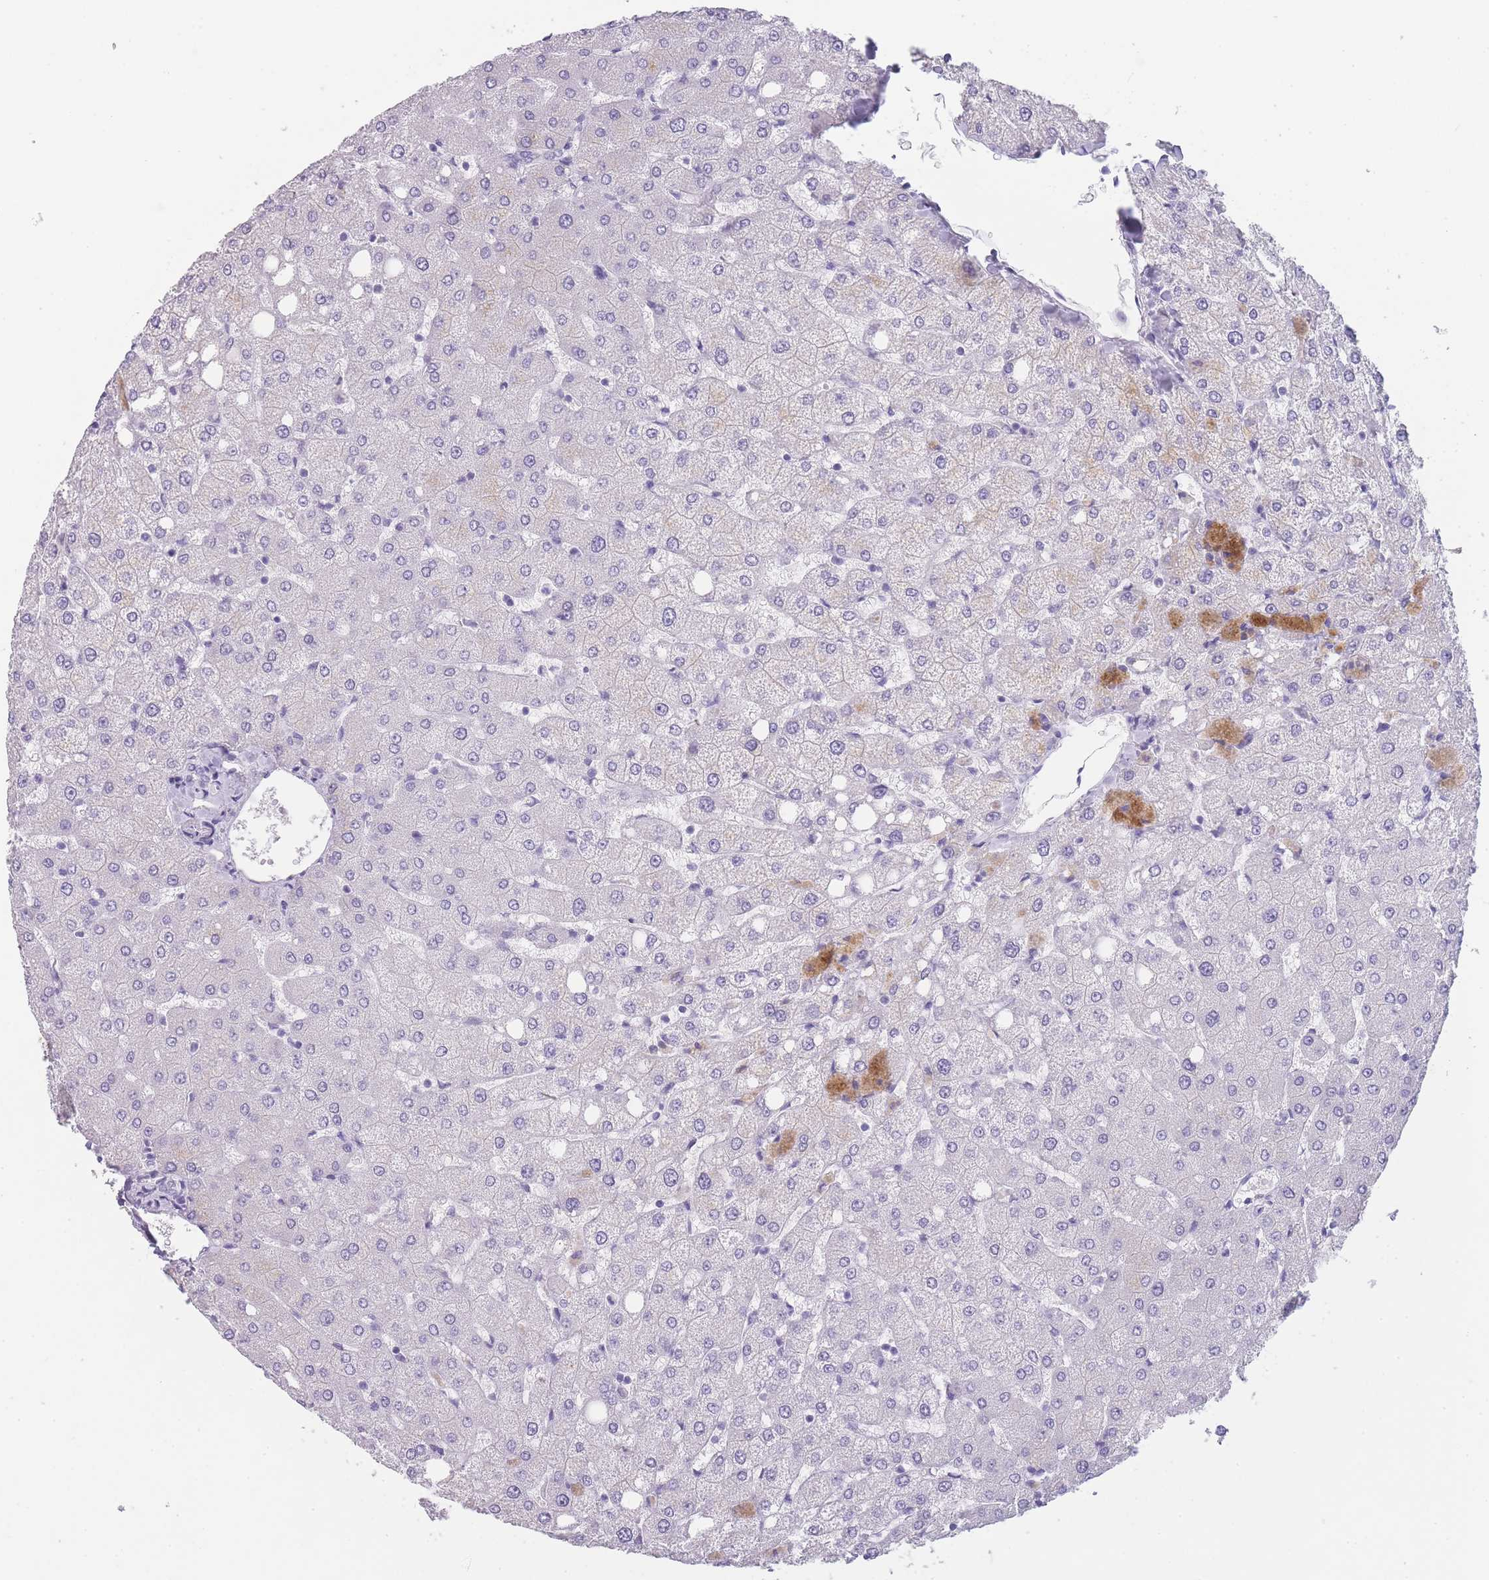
{"staining": {"intensity": "negative", "quantity": "none", "location": "none"}, "tissue": "liver", "cell_type": "Cholangiocytes", "image_type": "normal", "snomed": [{"axis": "morphology", "description": "Normal tissue, NOS"}, {"axis": "topography", "description": "Liver"}], "caption": "This is an immunohistochemistry (IHC) micrograph of benign human liver. There is no positivity in cholangiocytes.", "gene": "TCP11X1", "patient": {"sex": "female", "age": 54}}